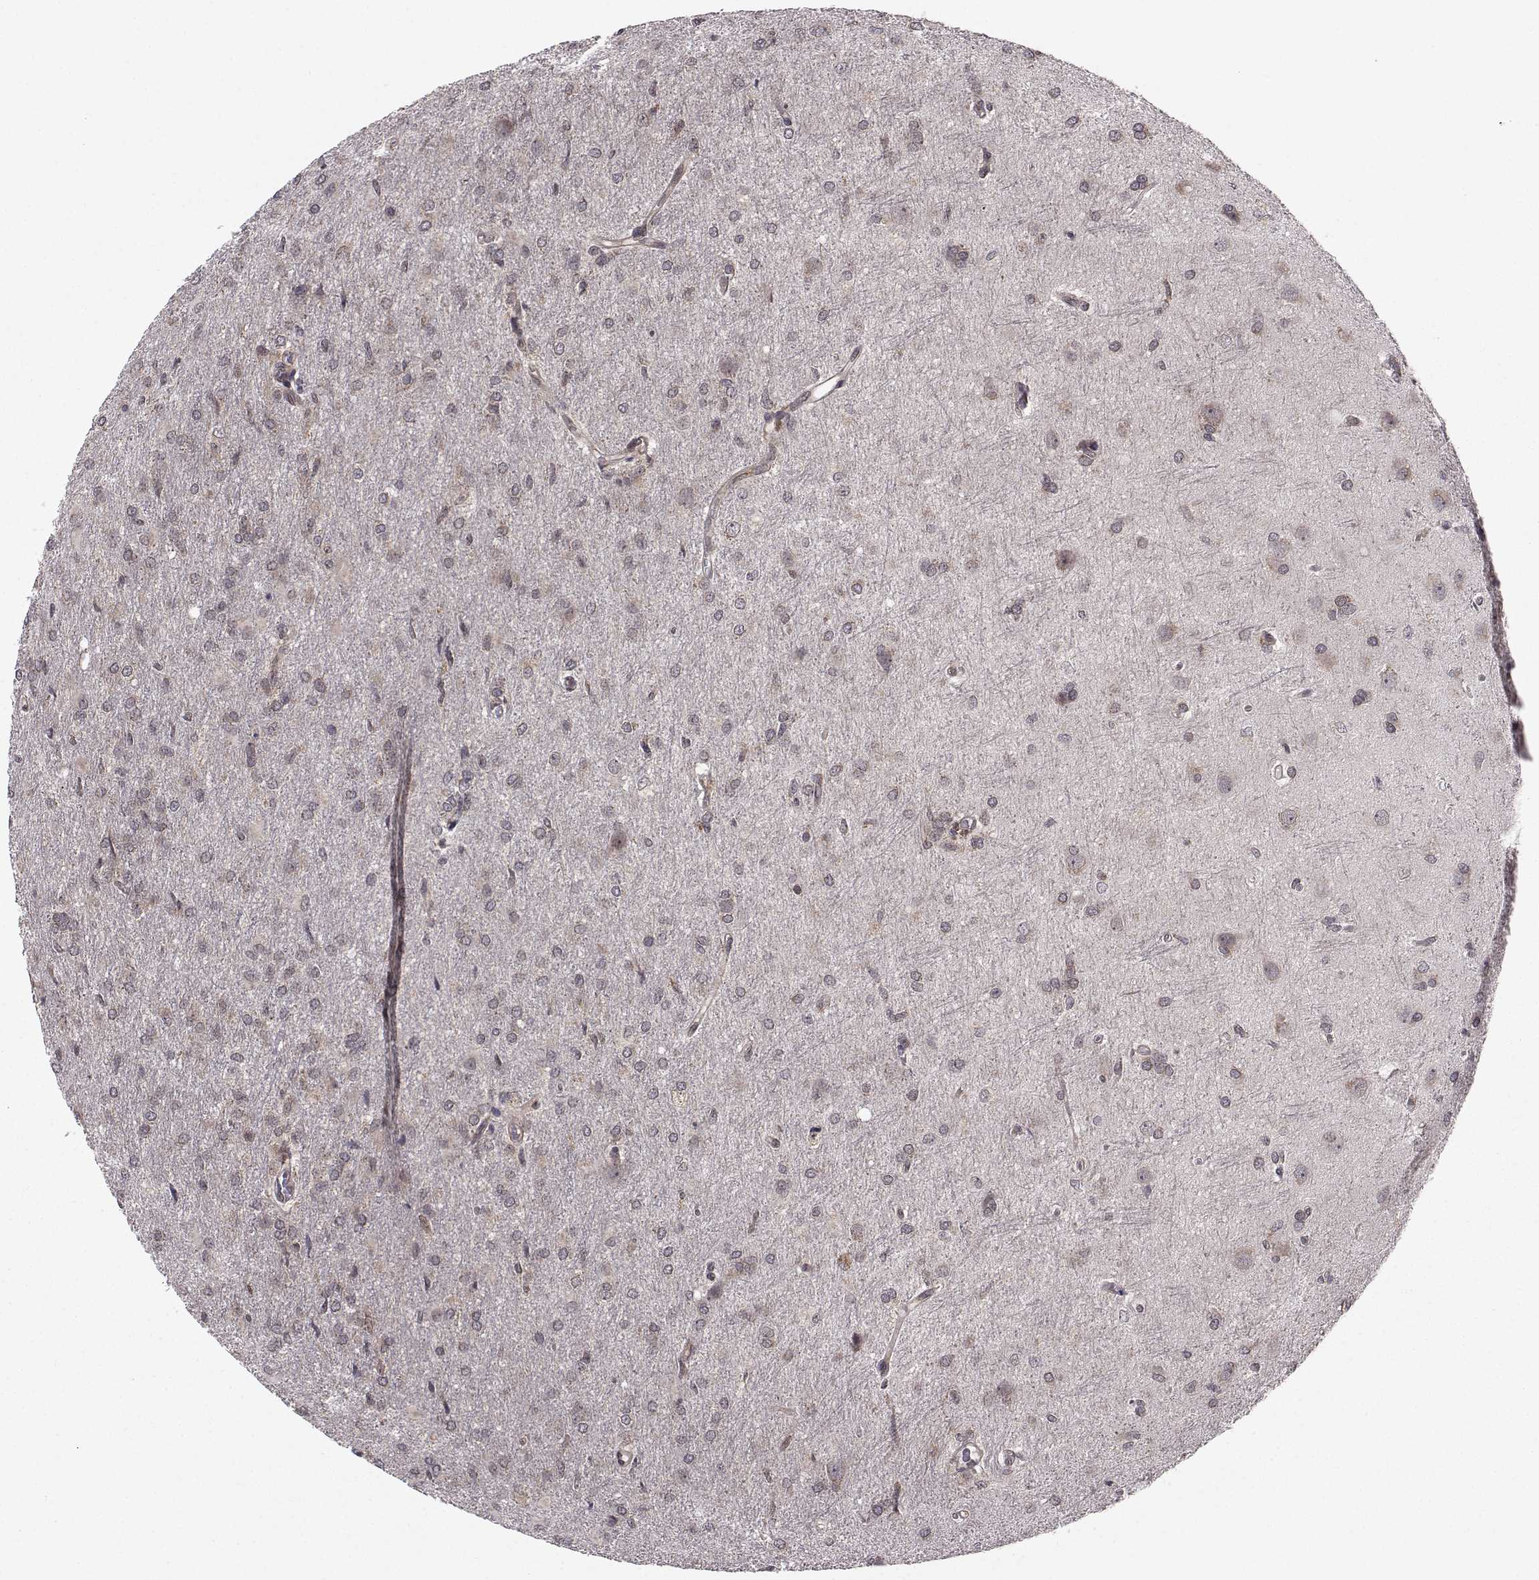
{"staining": {"intensity": "negative", "quantity": "none", "location": "none"}, "tissue": "glioma", "cell_type": "Tumor cells", "image_type": "cancer", "snomed": [{"axis": "morphology", "description": "Glioma, malignant, High grade"}, {"axis": "topography", "description": "Brain"}], "caption": "Human glioma stained for a protein using IHC reveals no staining in tumor cells.", "gene": "PKN2", "patient": {"sex": "male", "age": 68}}